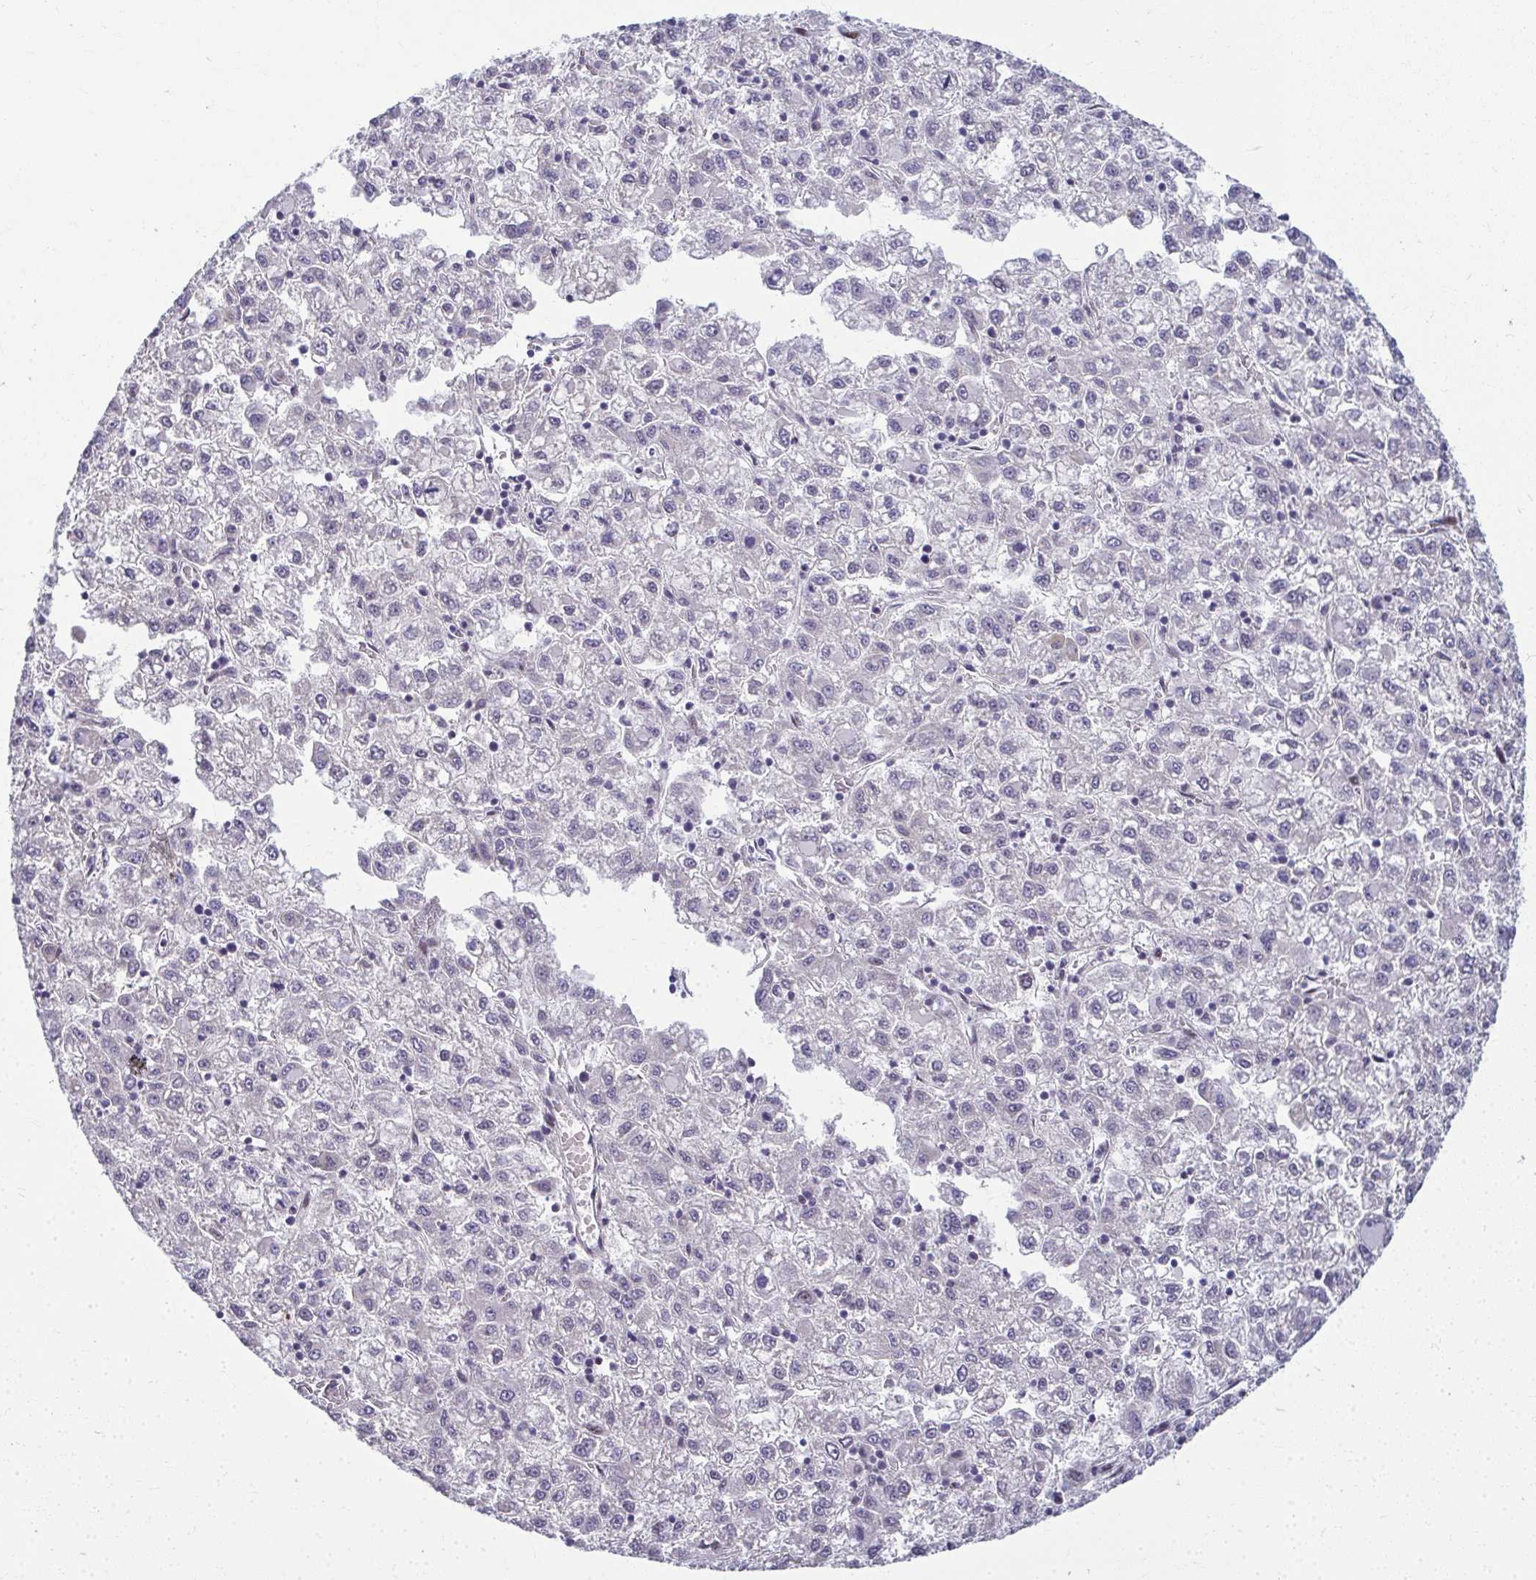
{"staining": {"intensity": "negative", "quantity": "none", "location": "none"}, "tissue": "liver cancer", "cell_type": "Tumor cells", "image_type": "cancer", "snomed": [{"axis": "morphology", "description": "Carcinoma, Hepatocellular, NOS"}, {"axis": "topography", "description": "Liver"}], "caption": "High power microscopy photomicrograph of an immunohistochemistry histopathology image of liver cancer (hepatocellular carcinoma), revealing no significant expression in tumor cells.", "gene": "ODF1", "patient": {"sex": "male", "age": 40}}